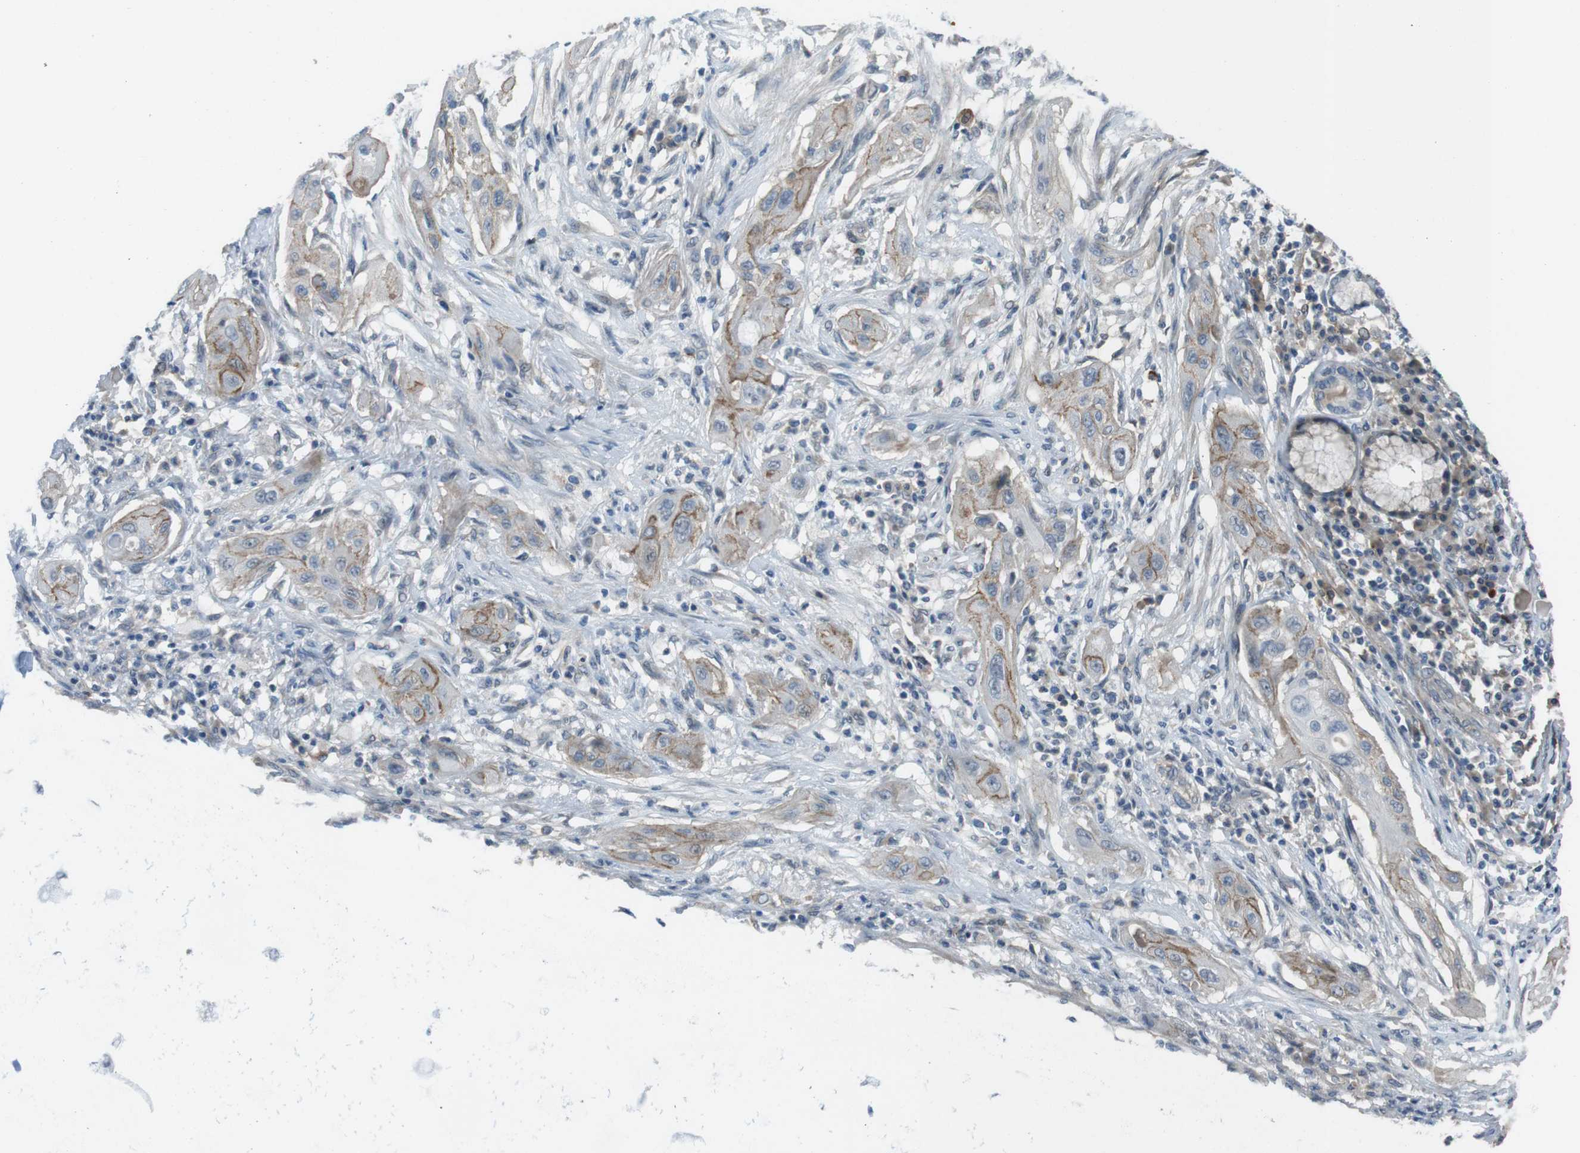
{"staining": {"intensity": "moderate", "quantity": "25%-75%", "location": "cytoplasmic/membranous"}, "tissue": "lung cancer", "cell_type": "Tumor cells", "image_type": "cancer", "snomed": [{"axis": "morphology", "description": "Squamous cell carcinoma, NOS"}, {"axis": "topography", "description": "Lung"}], "caption": "Tumor cells demonstrate moderate cytoplasmic/membranous expression in about 25%-75% of cells in squamous cell carcinoma (lung).", "gene": "ANK2", "patient": {"sex": "female", "age": 47}}